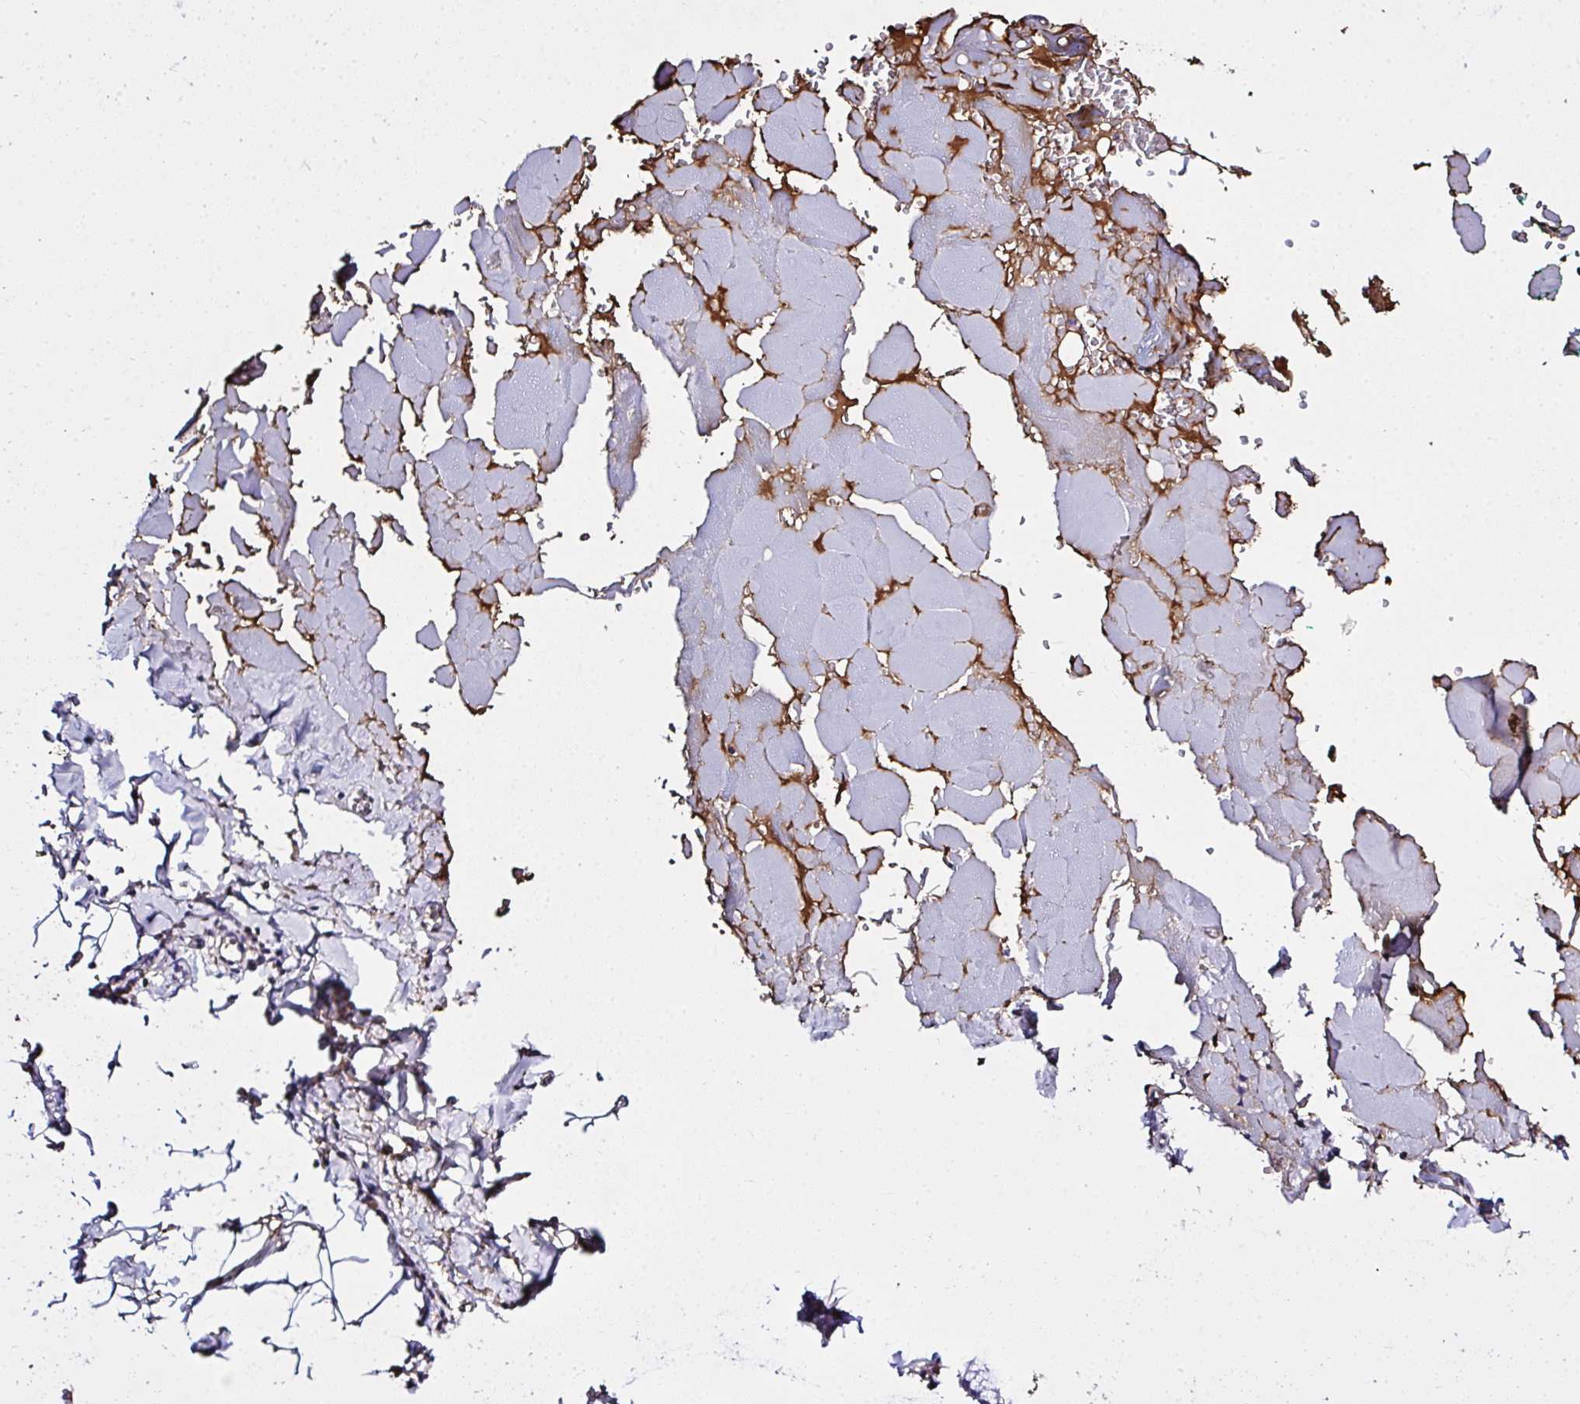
{"staining": {"intensity": "negative", "quantity": "none", "location": "none"}, "tissue": "adipose tissue", "cell_type": "Adipocytes", "image_type": "normal", "snomed": [{"axis": "morphology", "description": "Normal tissue, NOS"}, {"axis": "topography", "description": "Vulva"}, {"axis": "topography", "description": "Peripheral nerve tissue"}], "caption": "A high-resolution histopathology image shows immunohistochemistry (IHC) staining of unremarkable adipose tissue, which displays no significant staining in adipocytes. The staining was performed using DAB (3,3'-diaminobenzidine) to visualize the protein expression in brown, while the nuclei were stained in blue with hematoxylin (Magnification: 20x).", "gene": "ZNF813", "patient": {"sex": "female", "age": 66}}